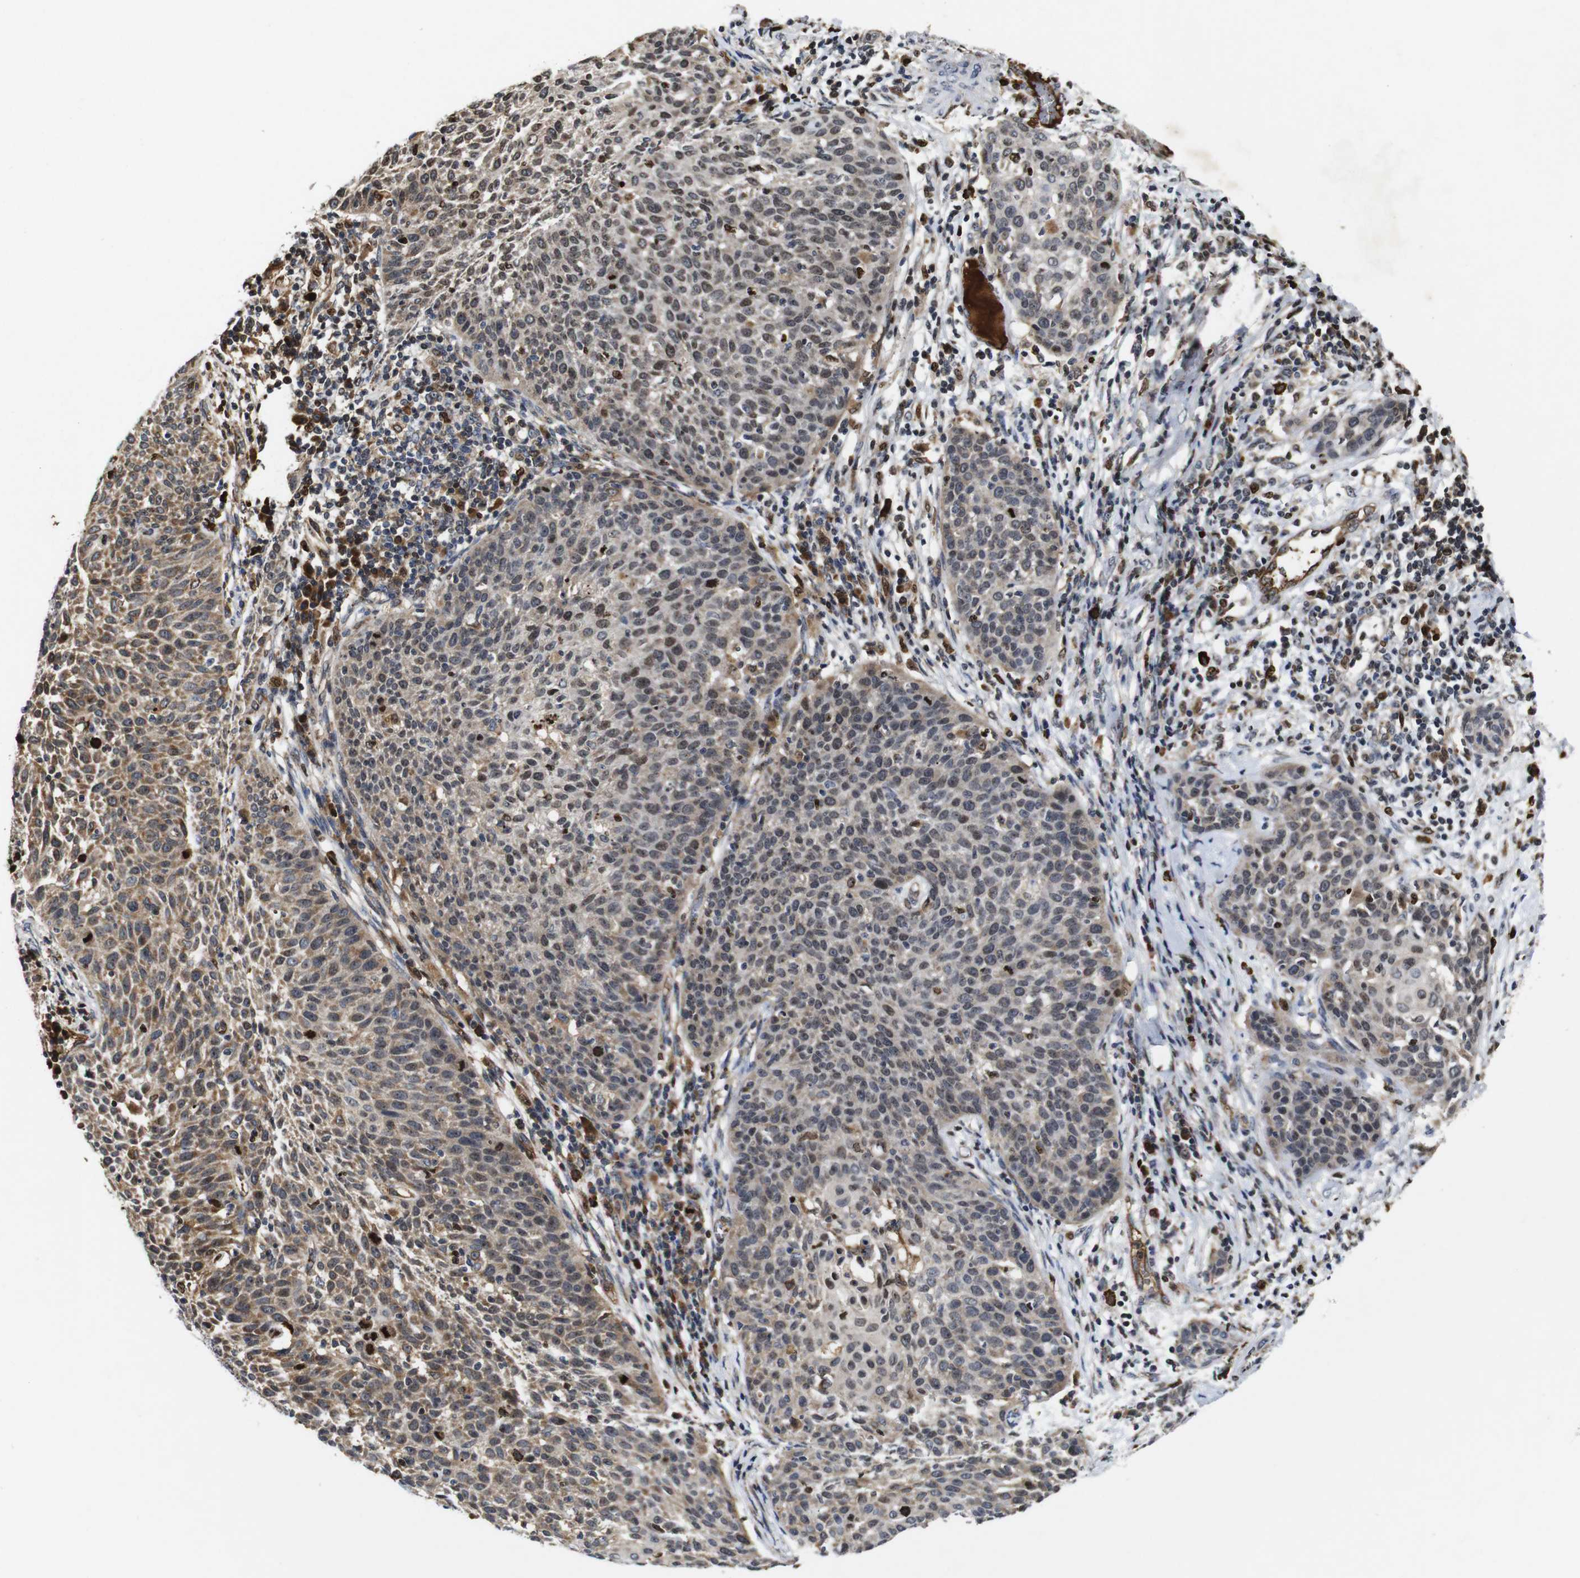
{"staining": {"intensity": "moderate", "quantity": ">75%", "location": "cytoplasmic/membranous,nuclear"}, "tissue": "cervical cancer", "cell_type": "Tumor cells", "image_type": "cancer", "snomed": [{"axis": "morphology", "description": "Squamous cell carcinoma, NOS"}, {"axis": "topography", "description": "Cervix"}], "caption": "The histopathology image exhibits immunohistochemical staining of cervical cancer. There is moderate cytoplasmic/membranous and nuclear staining is seen in about >75% of tumor cells. The staining was performed using DAB to visualize the protein expression in brown, while the nuclei were stained in blue with hematoxylin (Magnification: 20x).", "gene": "MYC", "patient": {"sex": "female", "age": 38}}